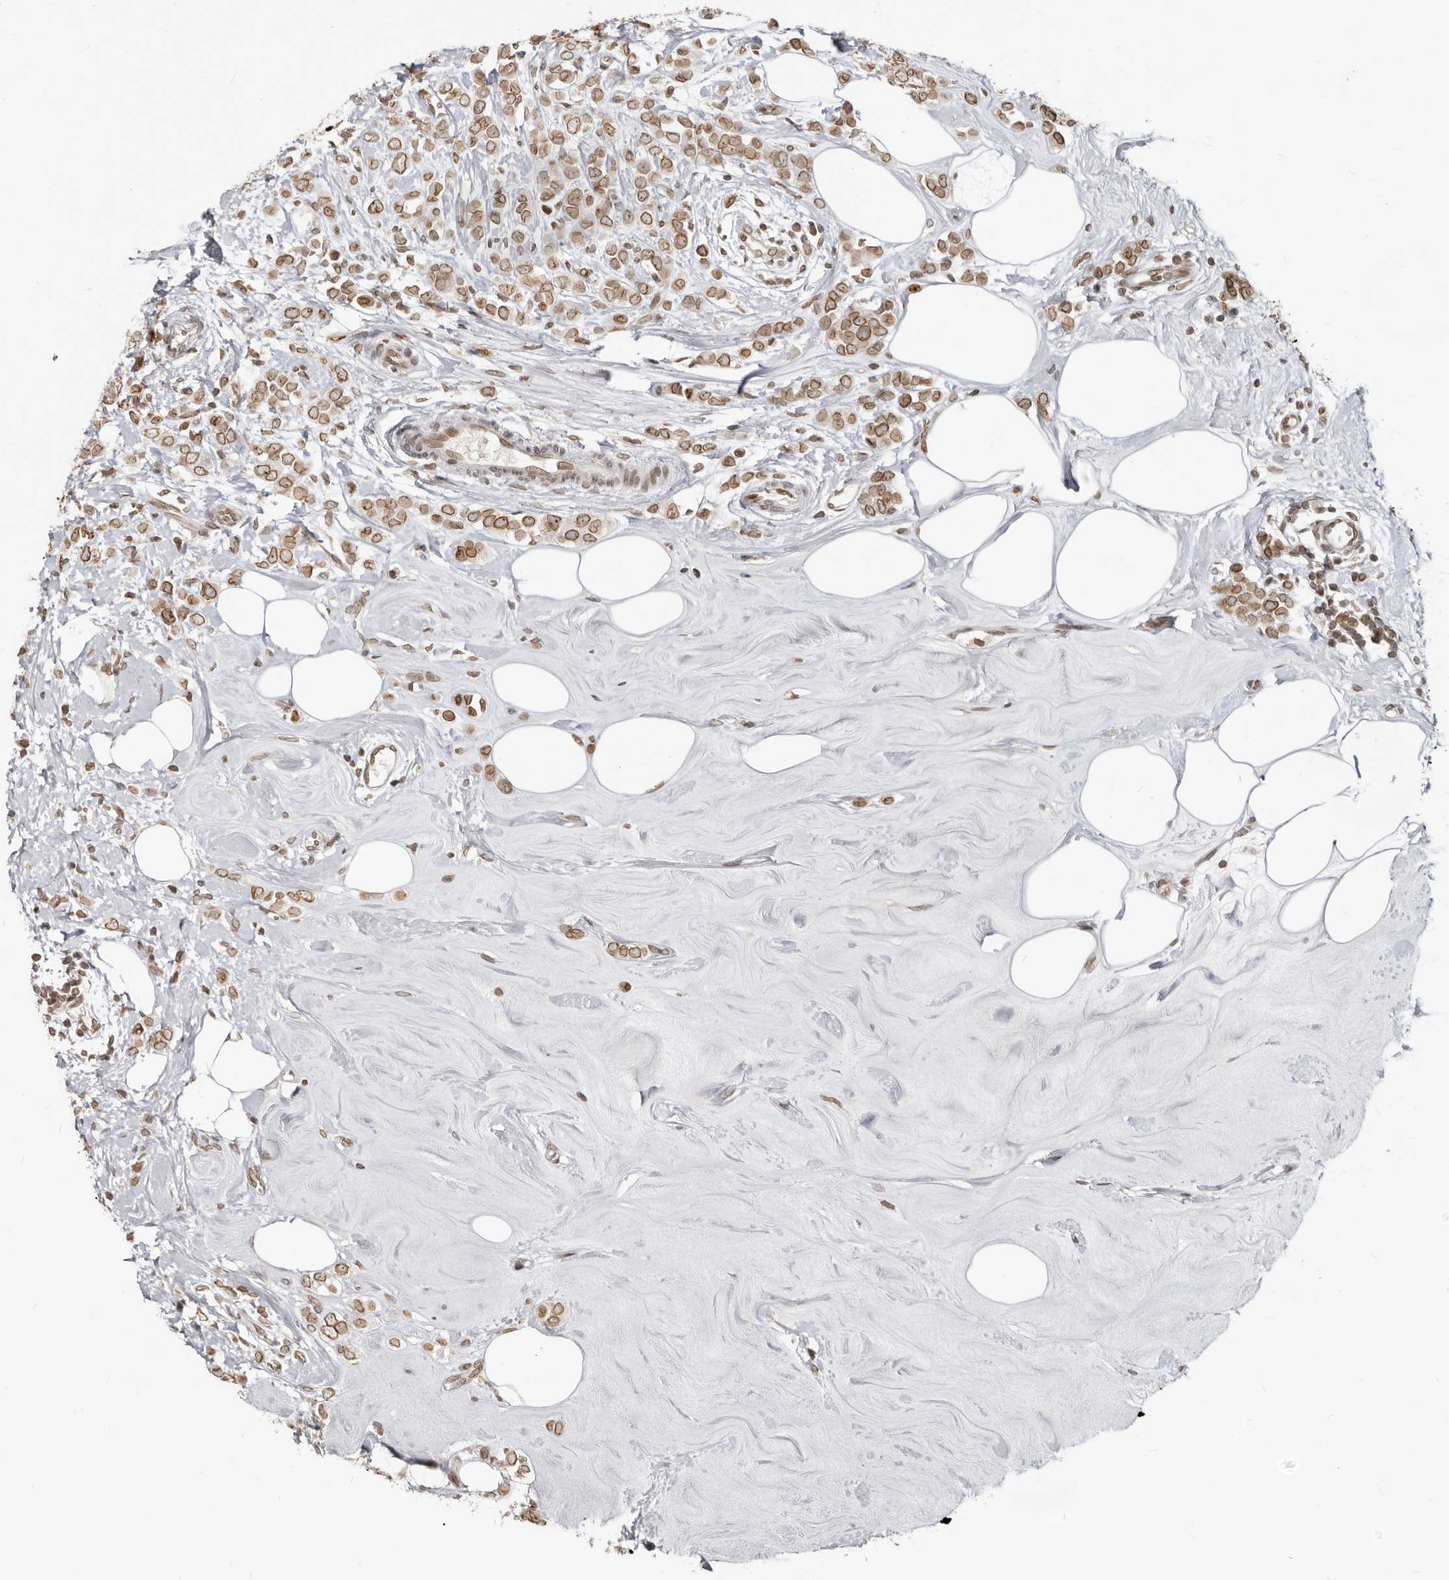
{"staining": {"intensity": "moderate", "quantity": ">75%", "location": "cytoplasmic/membranous,nuclear"}, "tissue": "breast cancer", "cell_type": "Tumor cells", "image_type": "cancer", "snomed": [{"axis": "morphology", "description": "Lobular carcinoma"}, {"axis": "topography", "description": "Breast"}], "caption": "Immunohistochemical staining of human breast cancer demonstrates medium levels of moderate cytoplasmic/membranous and nuclear protein staining in approximately >75% of tumor cells. (Stains: DAB (3,3'-diaminobenzidine) in brown, nuclei in blue, Microscopy: brightfield microscopy at high magnification).", "gene": "NUP153", "patient": {"sex": "female", "age": 47}}